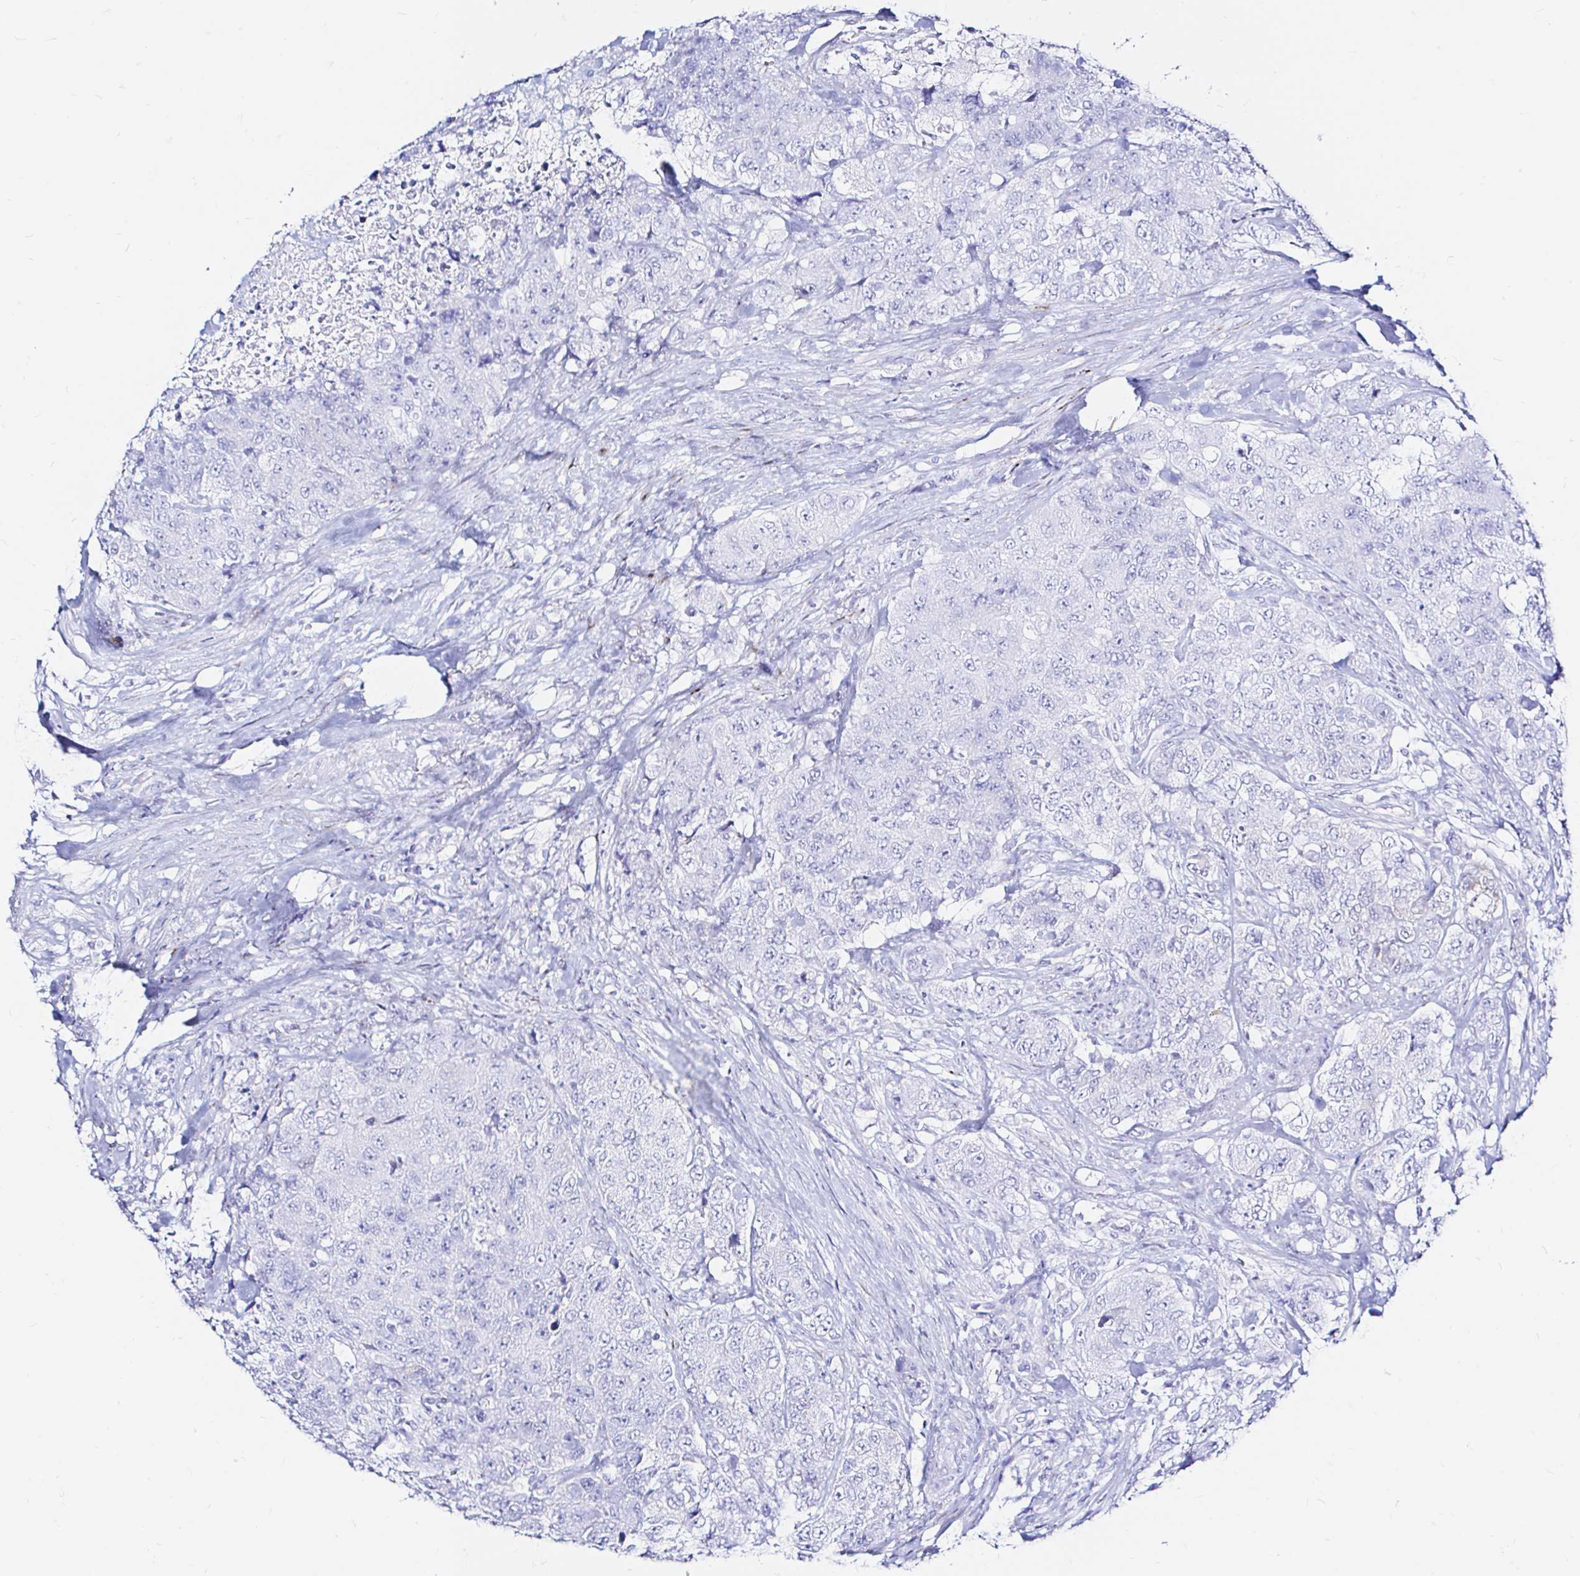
{"staining": {"intensity": "negative", "quantity": "none", "location": "none"}, "tissue": "urothelial cancer", "cell_type": "Tumor cells", "image_type": "cancer", "snomed": [{"axis": "morphology", "description": "Urothelial carcinoma, High grade"}, {"axis": "topography", "description": "Urinary bladder"}], "caption": "High magnification brightfield microscopy of urothelial cancer stained with DAB (brown) and counterstained with hematoxylin (blue): tumor cells show no significant expression. (DAB (3,3'-diaminobenzidine) immunohistochemistry (IHC) visualized using brightfield microscopy, high magnification).", "gene": "ZNF432", "patient": {"sex": "female", "age": 78}}